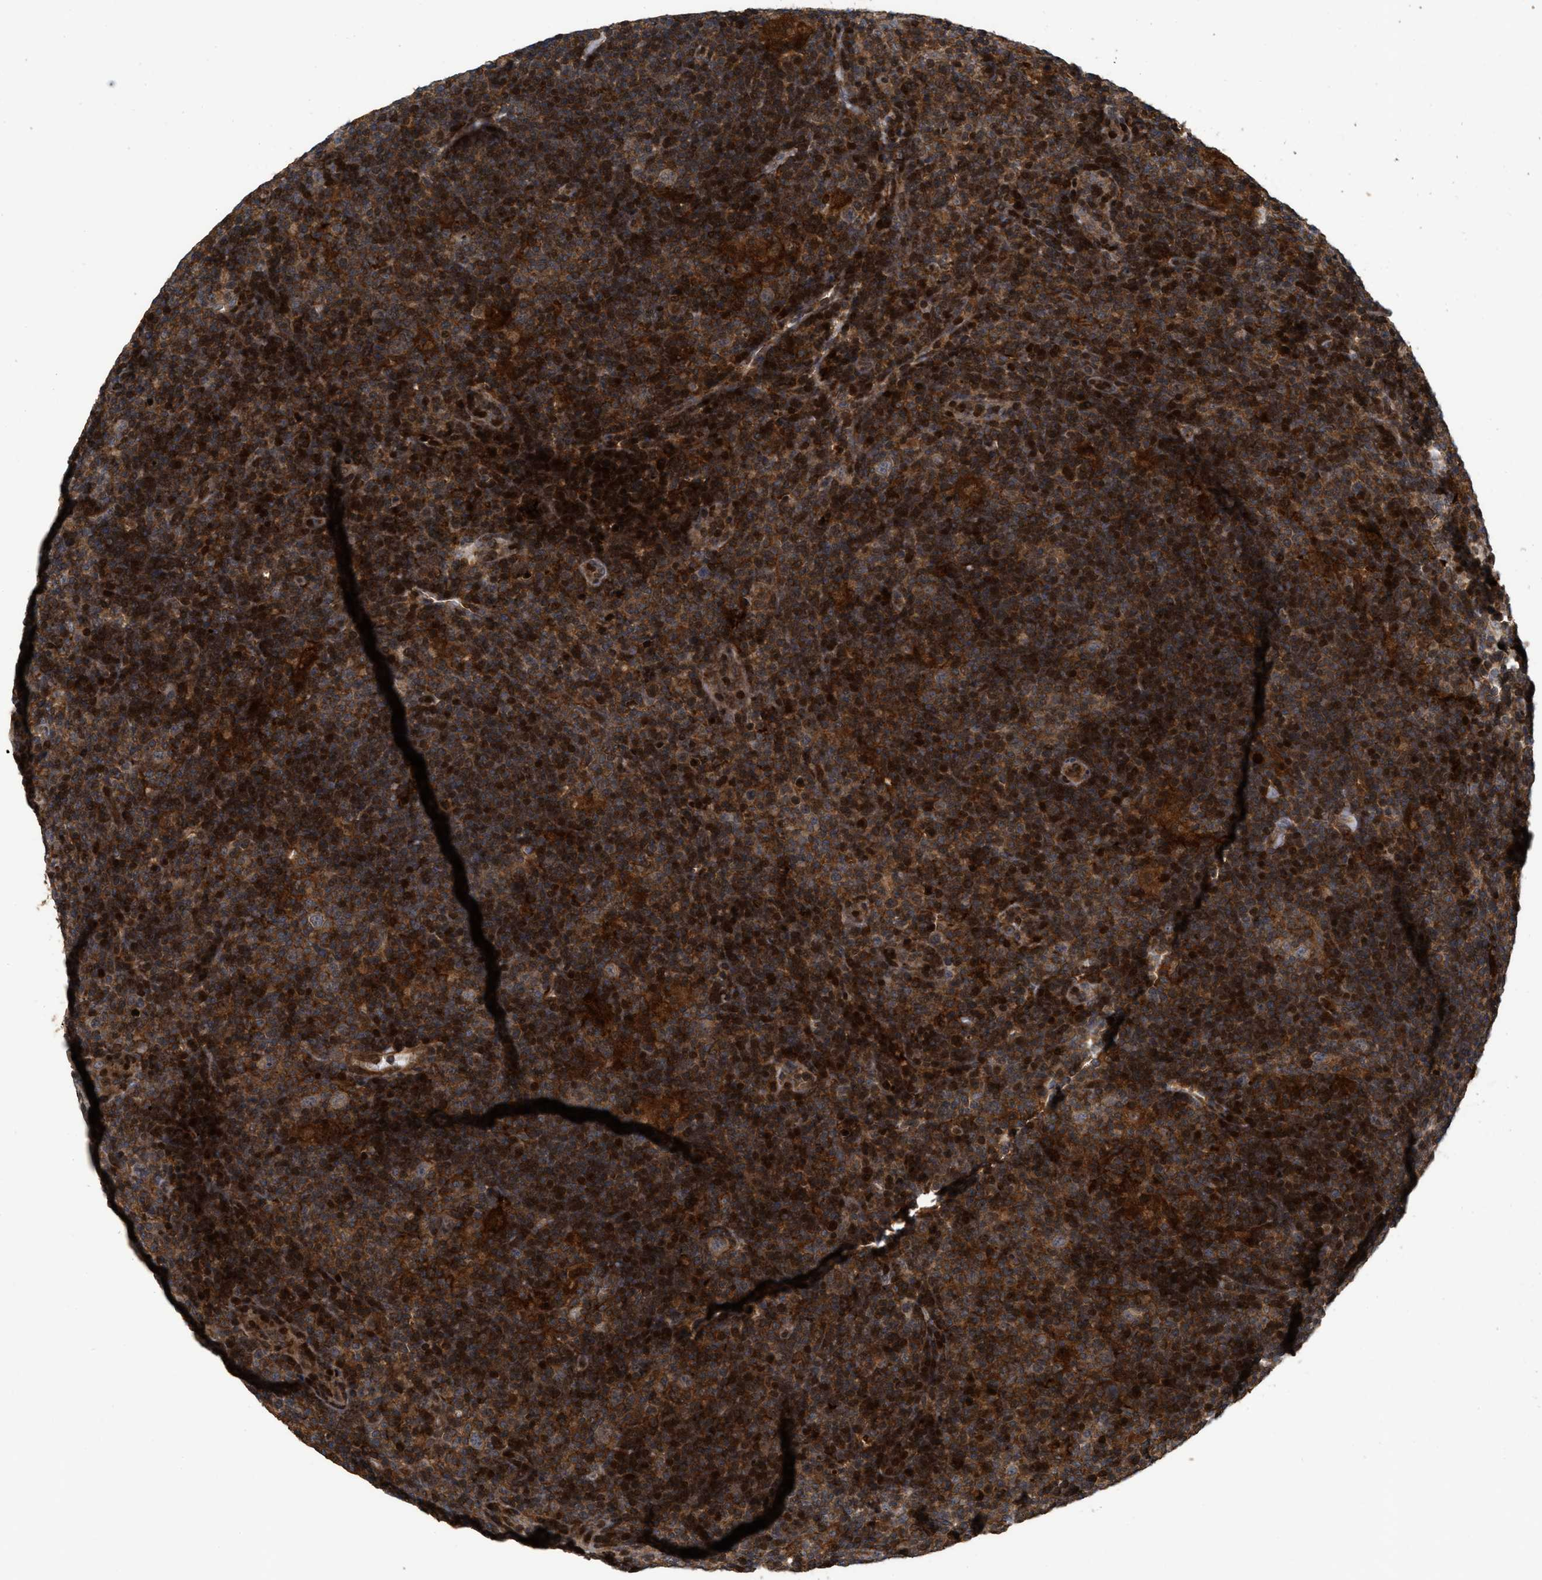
{"staining": {"intensity": "weak", "quantity": ">75%", "location": "cytoplasmic/membranous"}, "tissue": "lymphoma", "cell_type": "Tumor cells", "image_type": "cancer", "snomed": [{"axis": "morphology", "description": "Hodgkin's disease, NOS"}, {"axis": "topography", "description": "Lymph node"}], "caption": "Immunohistochemical staining of Hodgkin's disease demonstrates low levels of weak cytoplasmic/membranous staining in approximately >75% of tumor cells.", "gene": "CBR3", "patient": {"sex": "female", "age": 57}}